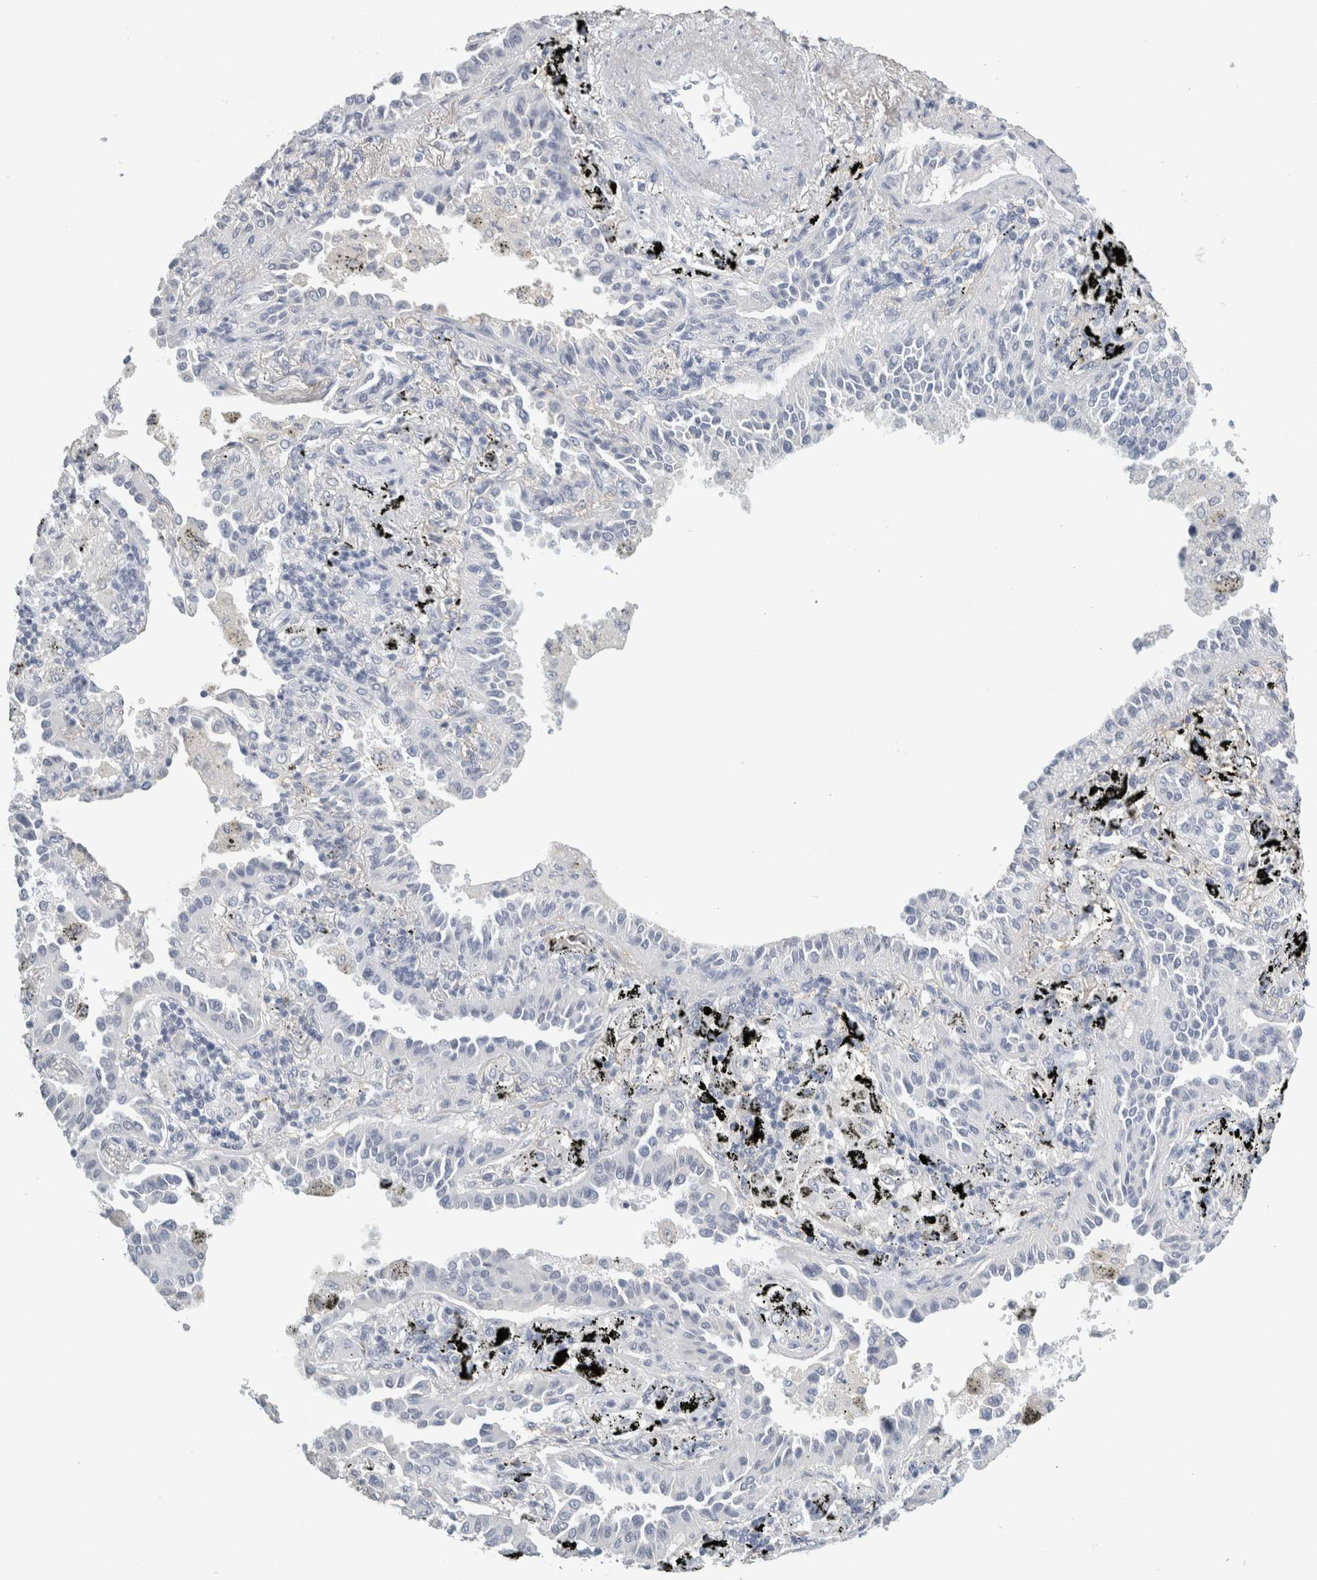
{"staining": {"intensity": "negative", "quantity": "none", "location": "none"}, "tissue": "lung cancer", "cell_type": "Tumor cells", "image_type": "cancer", "snomed": [{"axis": "morphology", "description": "Normal tissue, NOS"}, {"axis": "morphology", "description": "Adenocarcinoma, NOS"}, {"axis": "topography", "description": "Lung"}], "caption": "DAB (3,3'-diaminobenzidine) immunohistochemical staining of lung adenocarcinoma displays no significant staining in tumor cells.", "gene": "TSPAN8", "patient": {"sex": "male", "age": 59}}